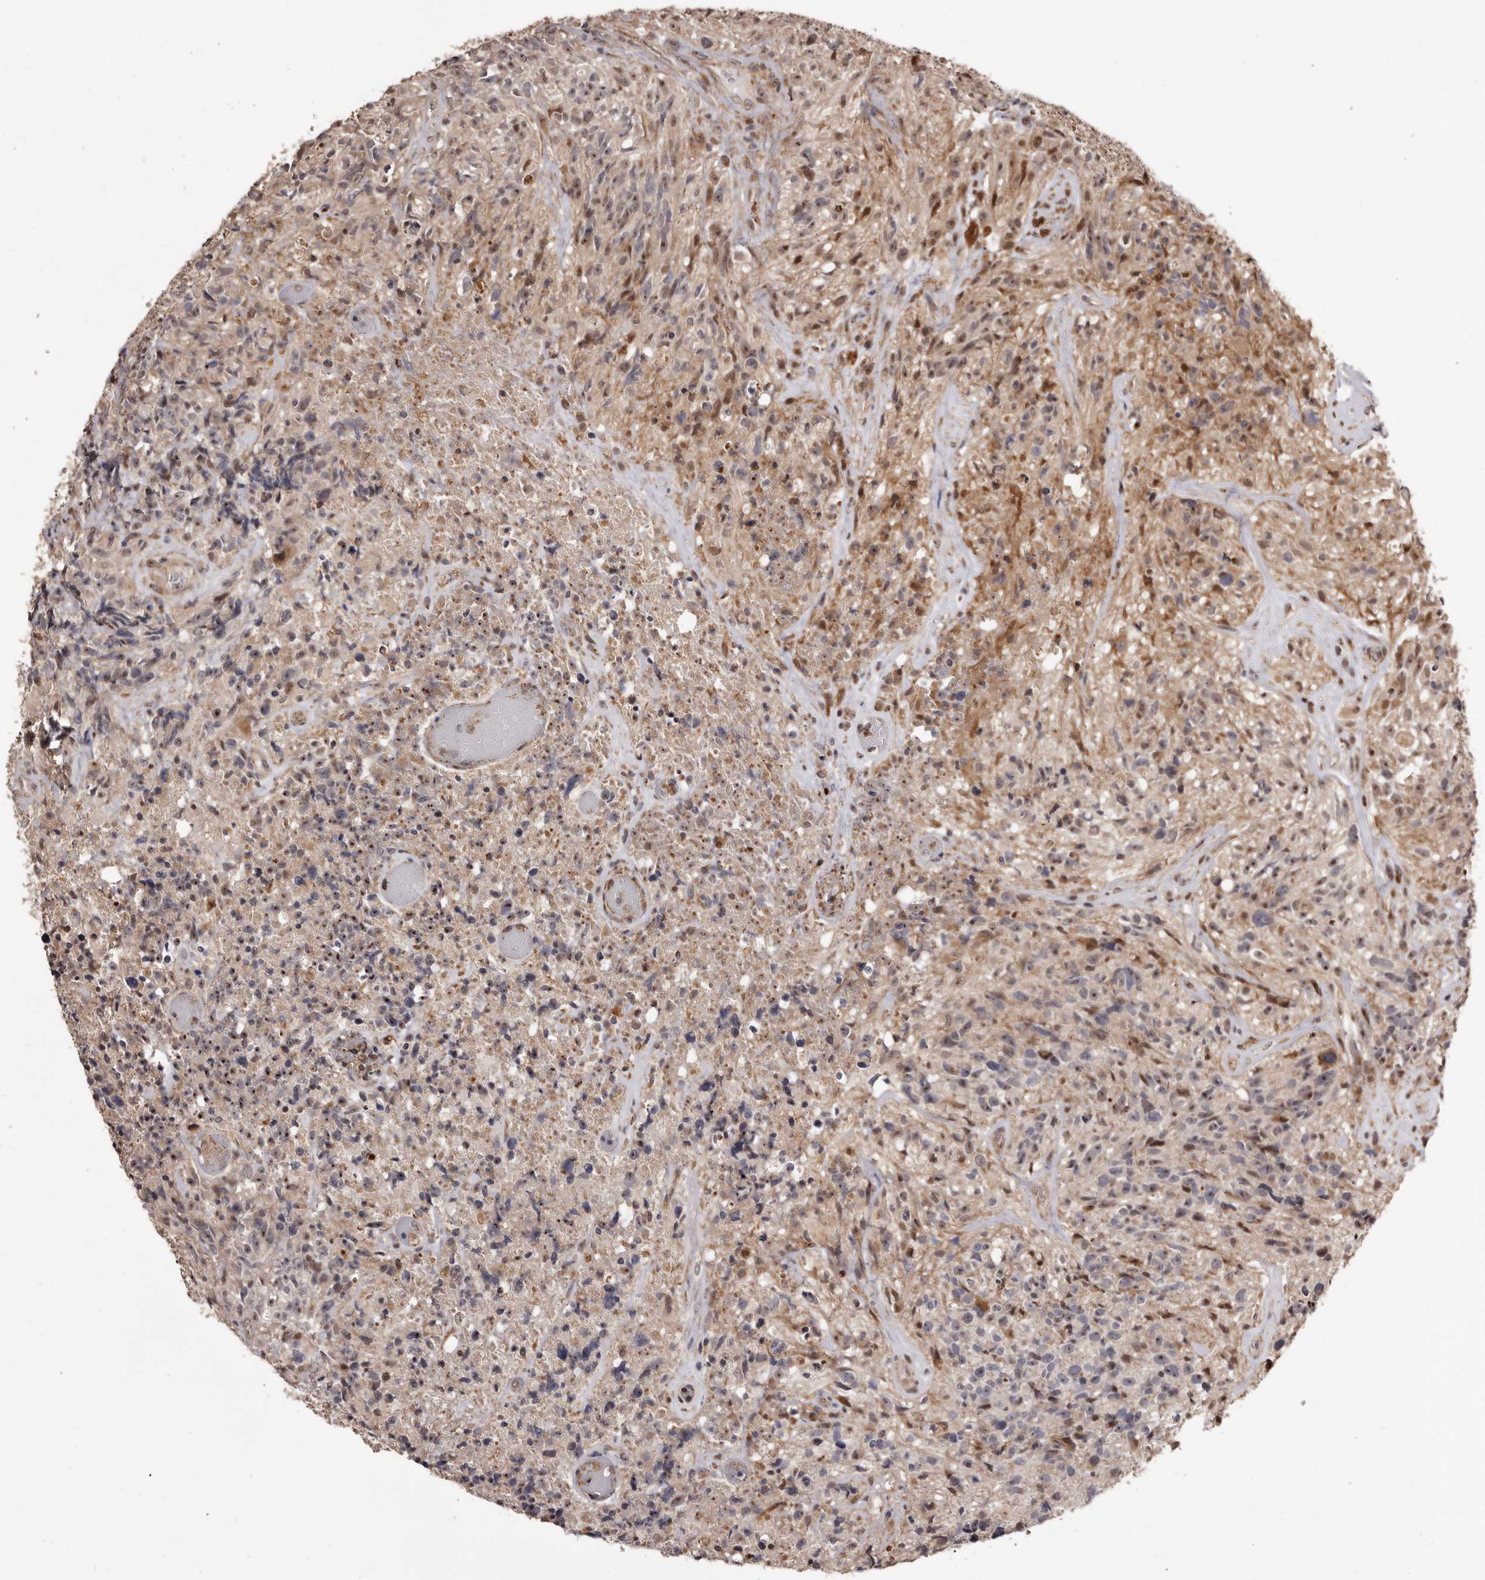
{"staining": {"intensity": "moderate", "quantity": "<25%", "location": "cytoplasmic/membranous,nuclear"}, "tissue": "glioma", "cell_type": "Tumor cells", "image_type": "cancer", "snomed": [{"axis": "morphology", "description": "Glioma, malignant, High grade"}, {"axis": "topography", "description": "Brain"}], "caption": "Immunohistochemistry photomicrograph of neoplastic tissue: human glioma stained using IHC reveals low levels of moderate protein expression localized specifically in the cytoplasmic/membranous and nuclear of tumor cells, appearing as a cytoplasmic/membranous and nuclear brown color.", "gene": "ZCCHC7", "patient": {"sex": "male", "age": 69}}